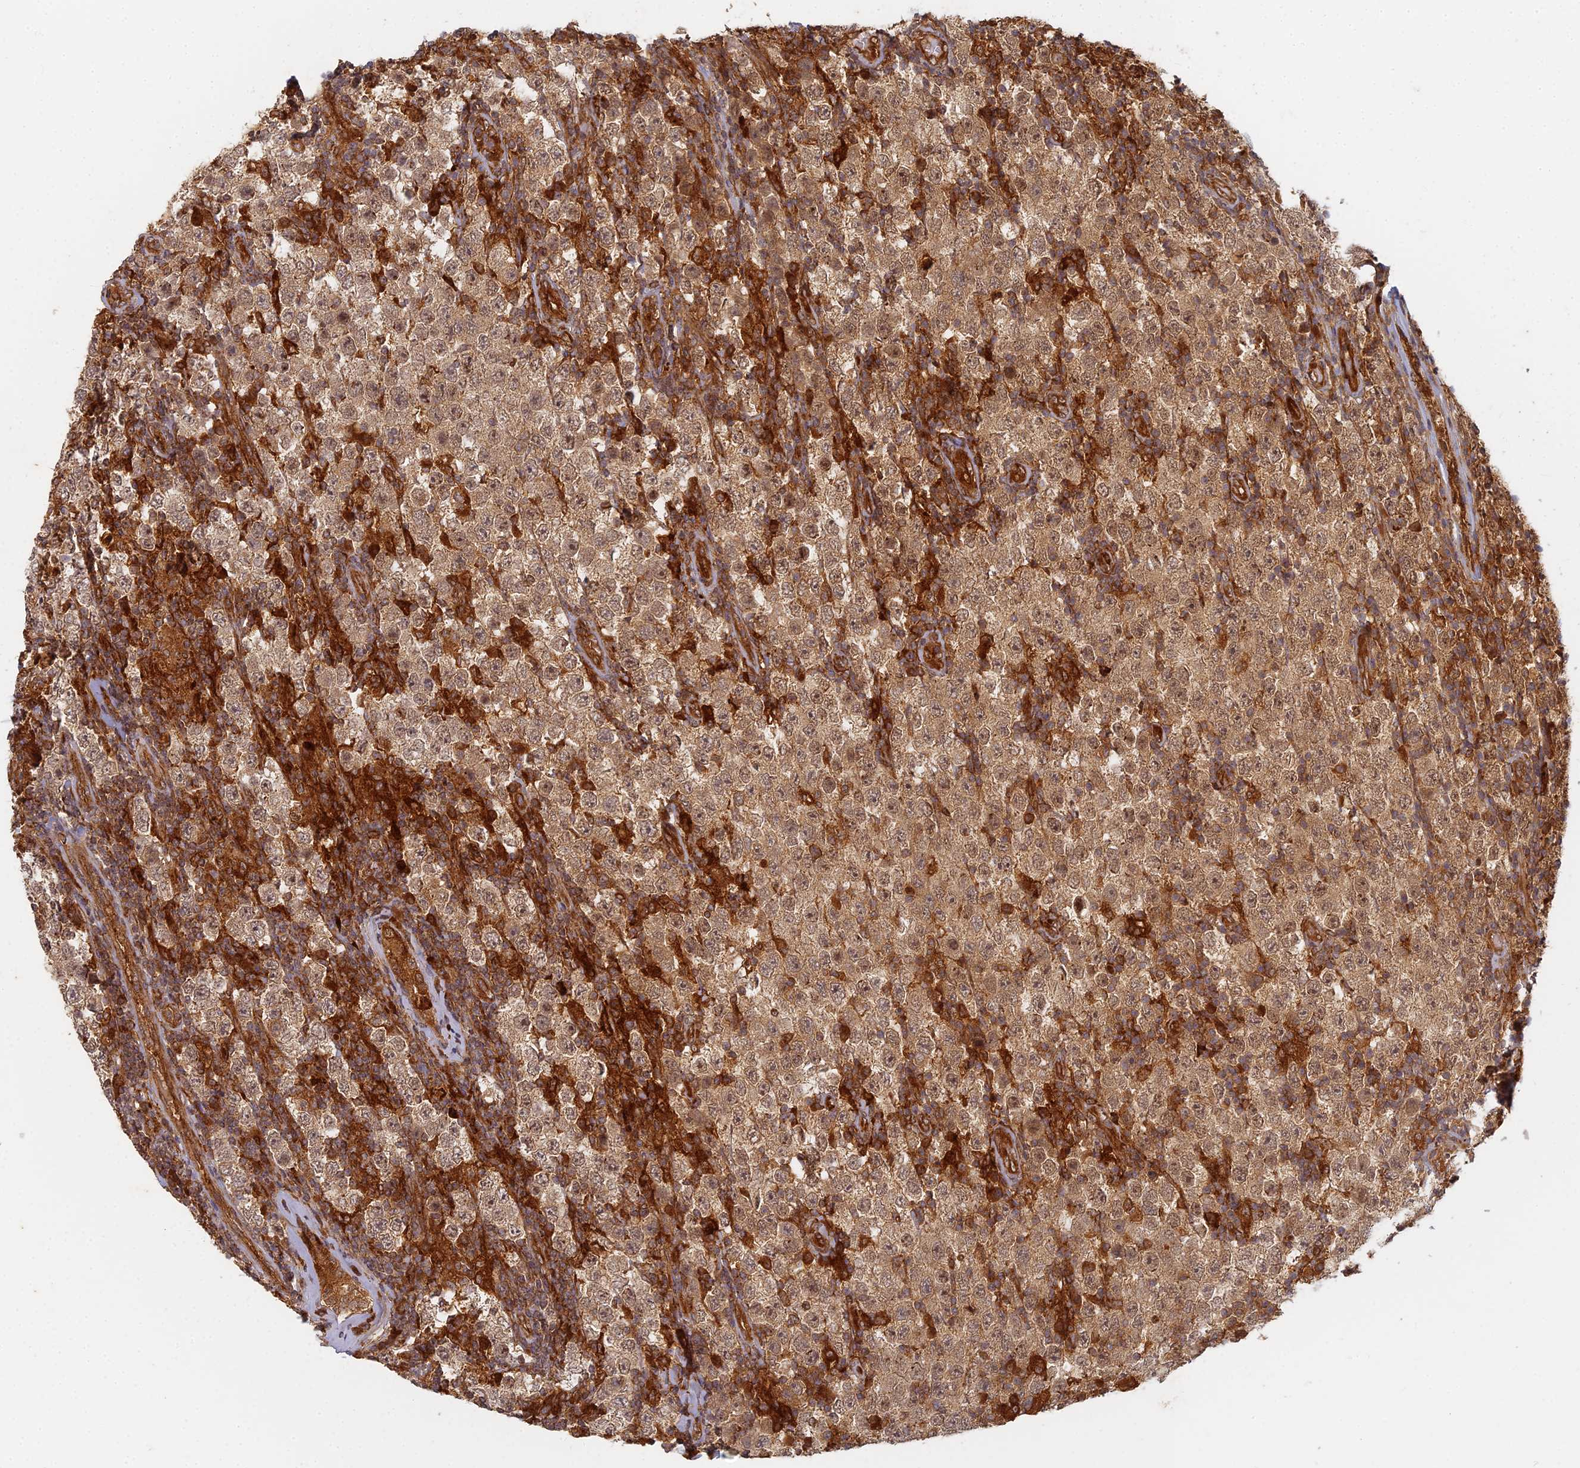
{"staining": {"intensity": "moderate", "quantity": ">75%", "location": "cytoplasmic/membranous,nuclear"}, "tissue": "testis cancer", "cell_type": "Tumor cells", "image_type": "cancer", "snomed": [{"axis": "morphology", "description": "Normal tissue, NOS"}, {"axis": "morphology", "description": "Urothelial carcinoma, High grade"}, {"axis": "morphology", "description": "Seminoma, NOS"}, {"axis": "morphology", "description": "Carcinoma, Embryonal, NOS"}, {"axis": "topography", "description": "Urinary bladder"}, {"axis": "topography", "description": "Testis"}], "caption": "Brown immunohistochemical staining in human testis cancer (urothelial carcinoma (high-grade)) shows moderate cytoplasmic/membranous and nuclear positivity in approximately >75% of tumor cells. The staining was performed using DAB (3,3'-diaminobenzidine), with brown indicating positive protein expression. Nuclei are stained blue with hematoxylin.", "gene": "INO80D", "patient": {"sex": "male", "age": 41}}